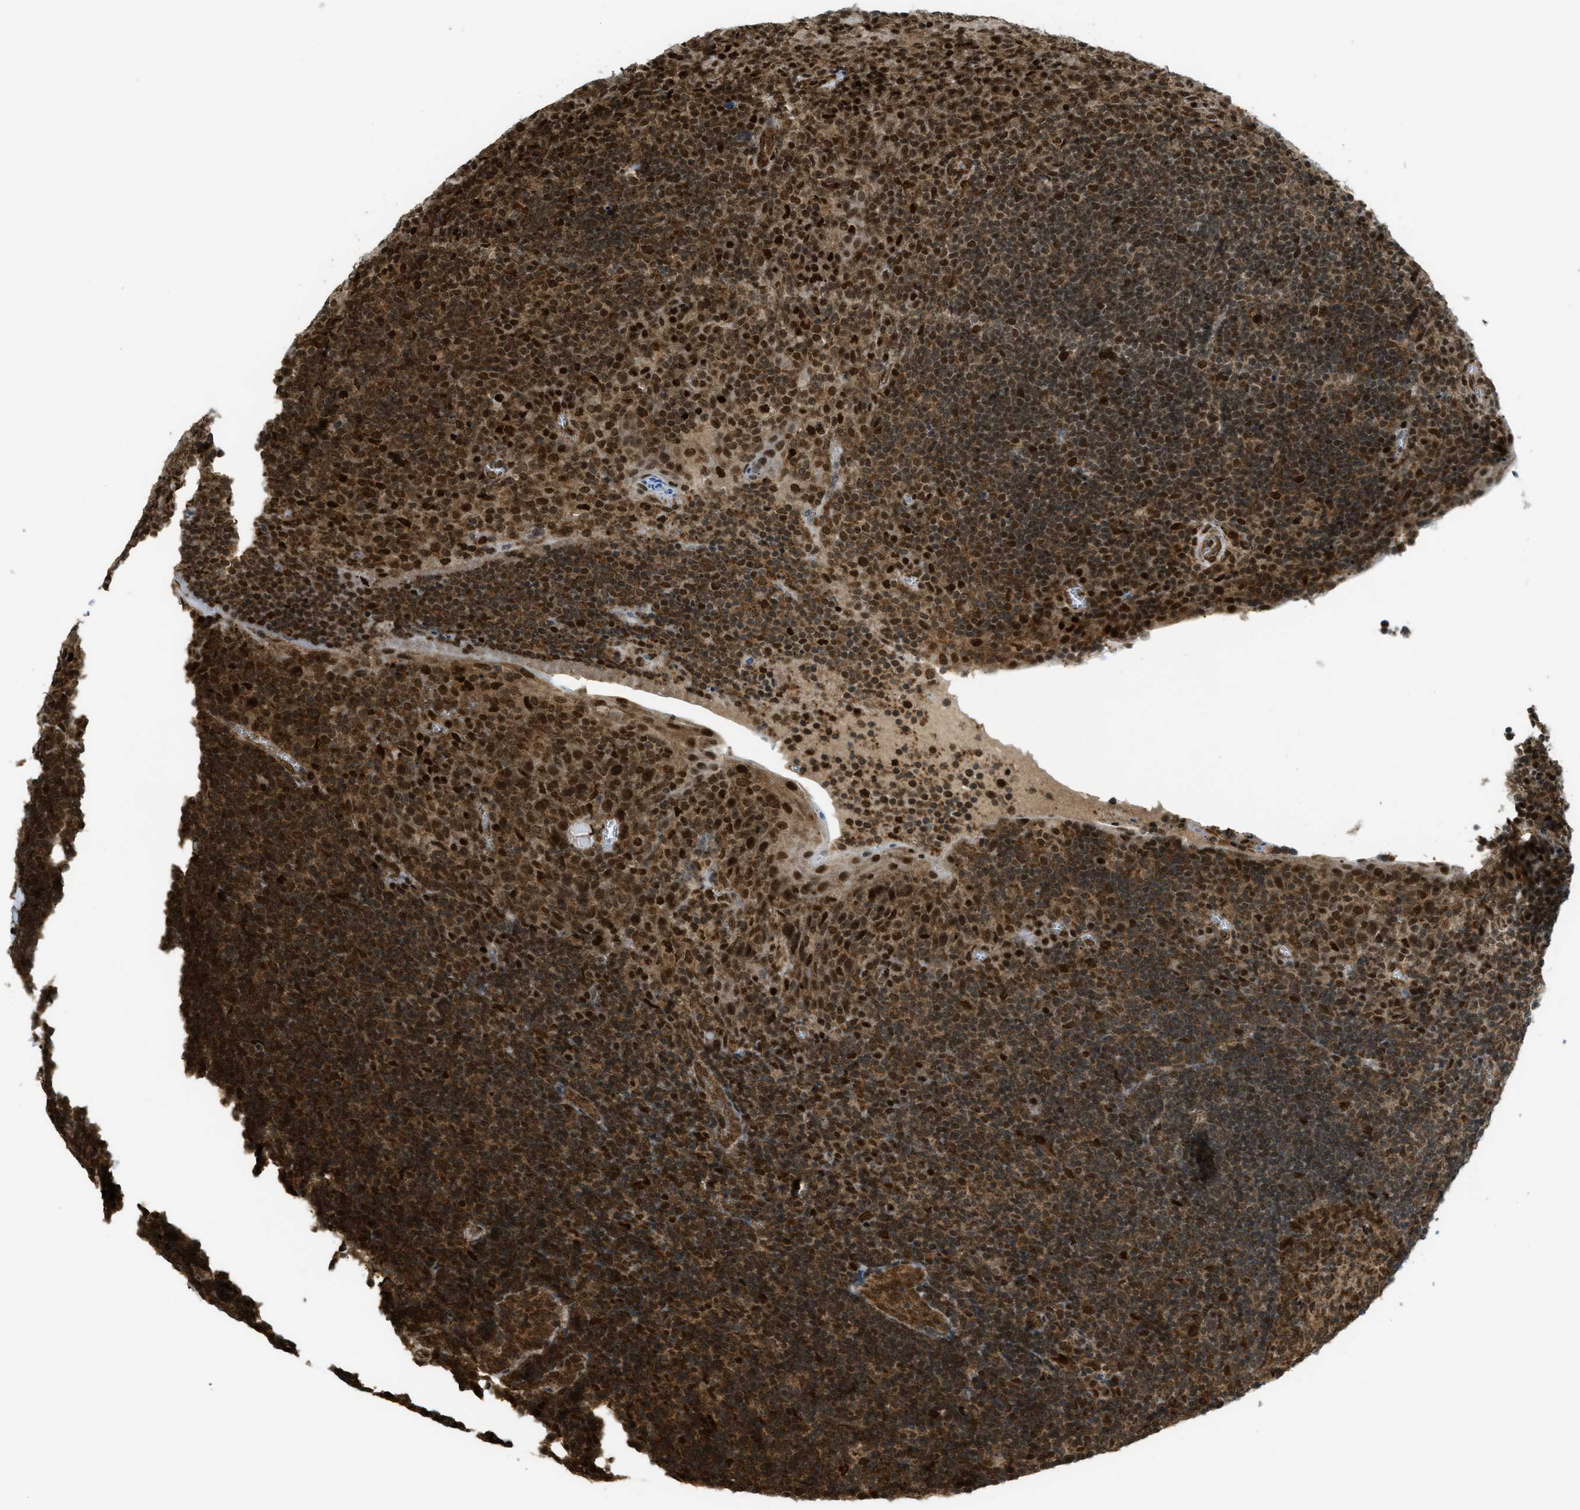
{"staining": {"intensity": "strong", "quantity": ">75%", "location": "cytoplasmic/membranous,nuclear"}, "tissue": "tonsil", "cell_type": "Germinal center cells", "image_type": "normal", "snomed": [{"axis": "morphology", "description": "Normal tissue, NOS"}, {"axis": "topography", "description": "Tonsil"}], "caption": "Normal tonsil exhibits strong cytoplasmic/membranous,nuclear staining in about >75% of germinal center cells.", "gene": "TNPO1", "patient": {"sex": "male", "age": 37}}